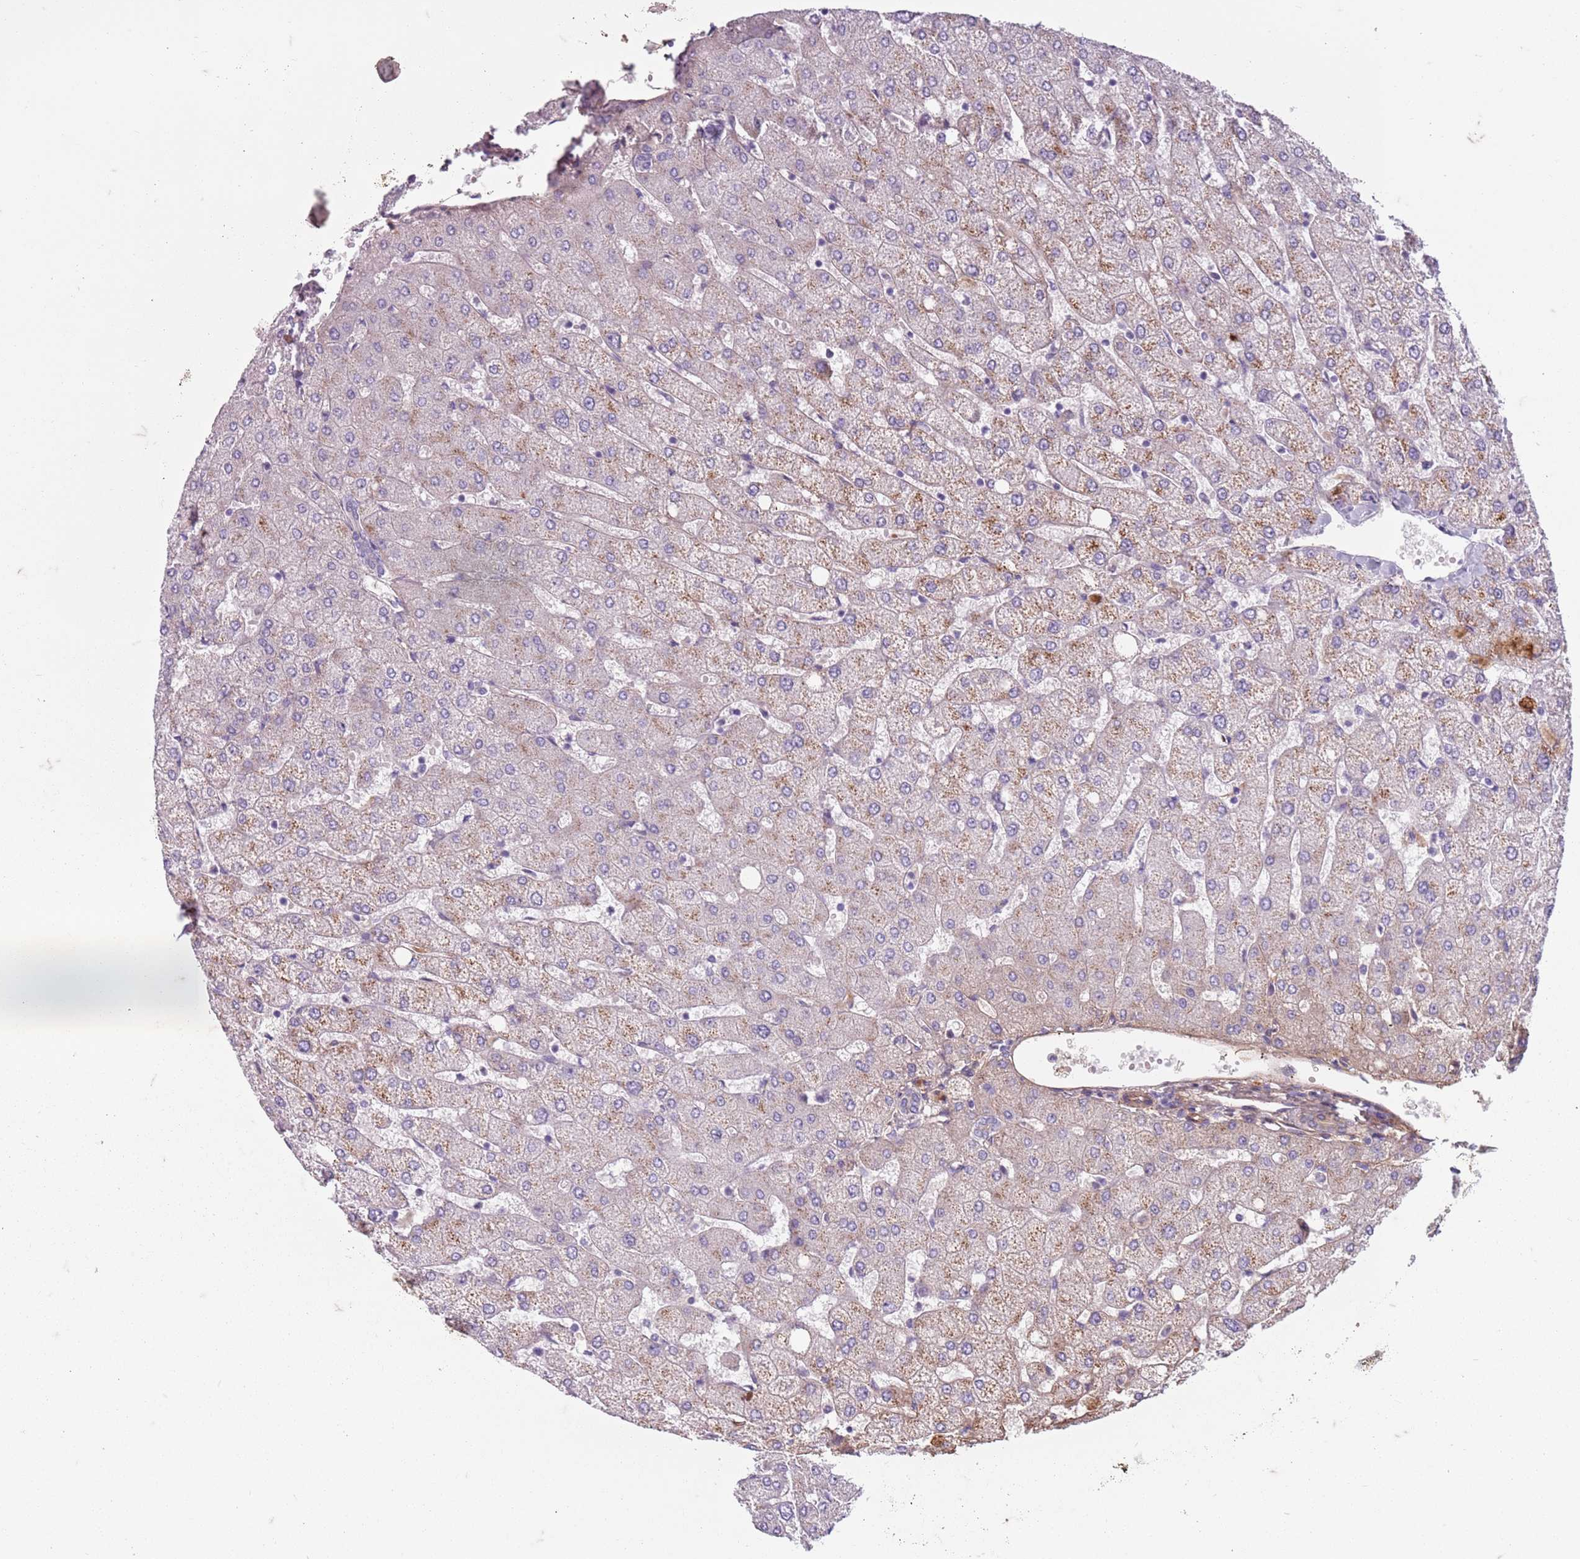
{"staining": {"intensity": "negative", "quantity": "none", "location": "none"}, "tissue": "liver", "cell_type": "Cholangiocytes", "image_type": "normal", "snomed": [{"axis": "morphology", "description": "Normal tissue, NOS"}, {"axis": "topography", "description": "Liver"}], "caption": "Cholangiocytes are negative for brown protein staining in normal liver. (DAB (3,3'-diaminobenzidine) immunohistochemistry (IHC) with hematoxylin counter stain).", "gene": "TAS2R38", "patient": {"sex": "female", "age": 54}}